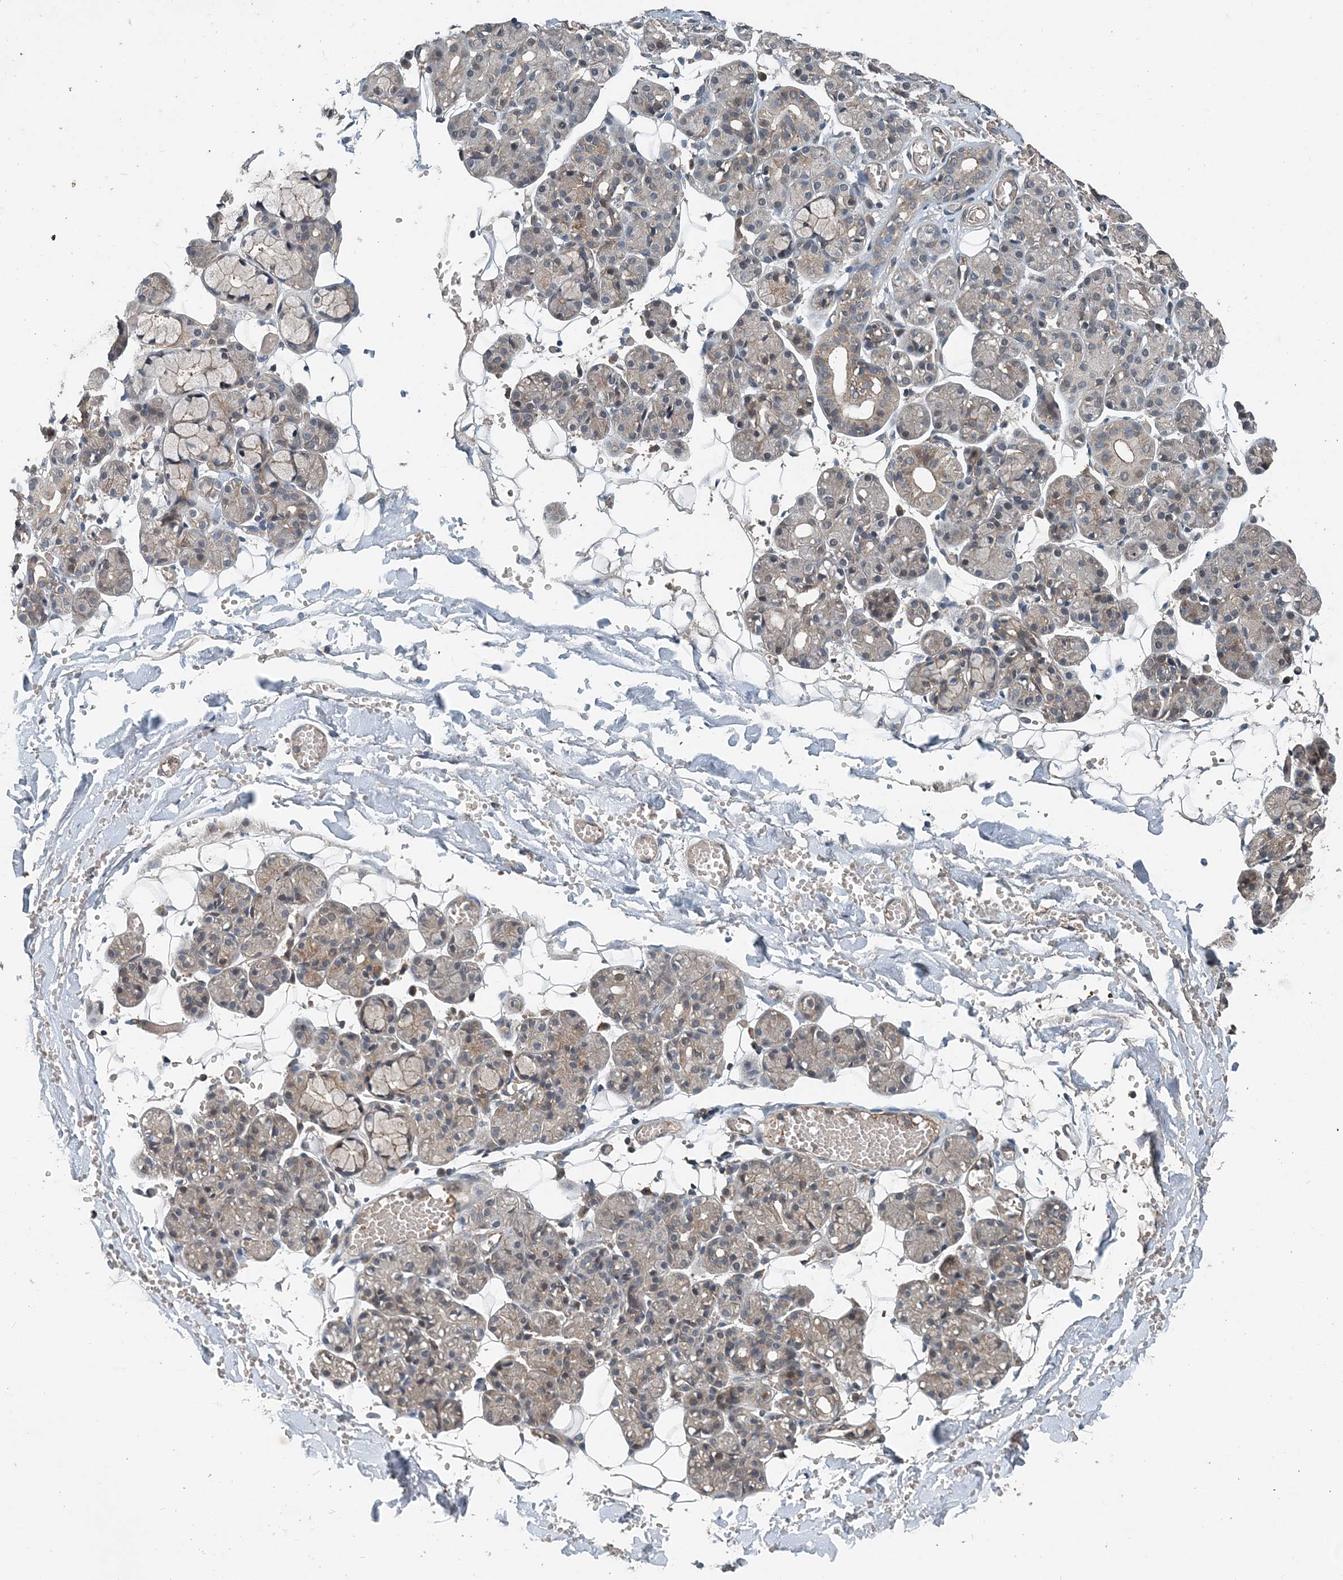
{"staining": {"intensity": "weak", "quantity": "<25%", "location": "cytoplasmic/membranous"}, "tissue": "salivary gland", "cell_type": "Glandular cells", "image_type": "normal", "snomed": [{"axis": "morphology", "description": "Normal tissue, NOS"}, {"axis": "topography", "description": "Salivary gland"}], "caption": "DAB immunohistochemical staining of benign human salivary gland displays no significant positivity in glandular cells.", "gene": "SMPD3", "patient": {"sex": "male", "age": 63}}